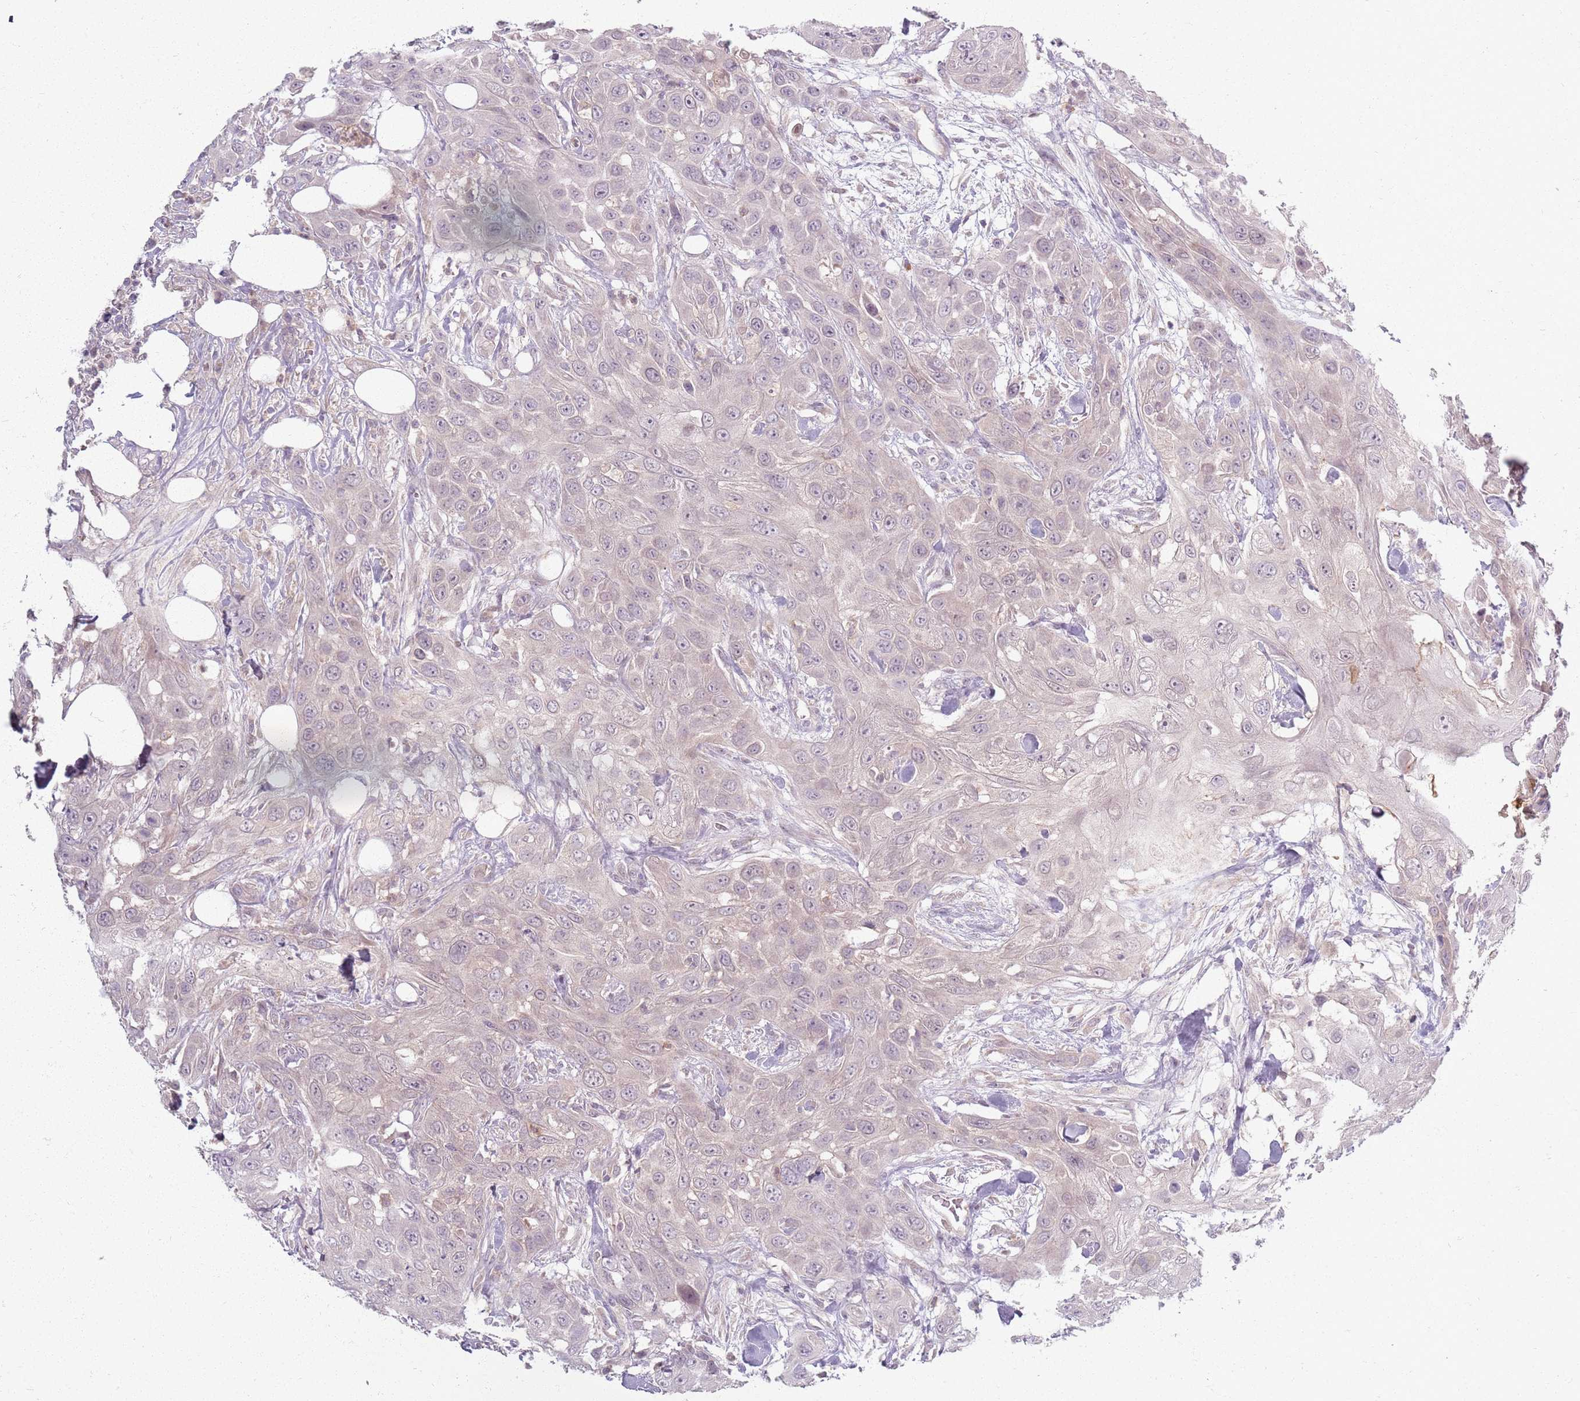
{"staining": {"intensity": "negative", "quantity": "none", "location": "none"}, "tissue": "head and neck cancer", "cell_type": "Tumor cells", "image_type": "cancer", "snomed": [{"axis": "morphology", "description": "Squamous cell carcinoma, NOS"}, {"axis": "topography", "description": "Head-Neck"}], "caption": "The micrograph reveals no staining of tumor cells in head and neck cancer (squamous cell carcinoma).", "gene": "ZDHHC2", "patient": {"sex": "male", "age": 81}}